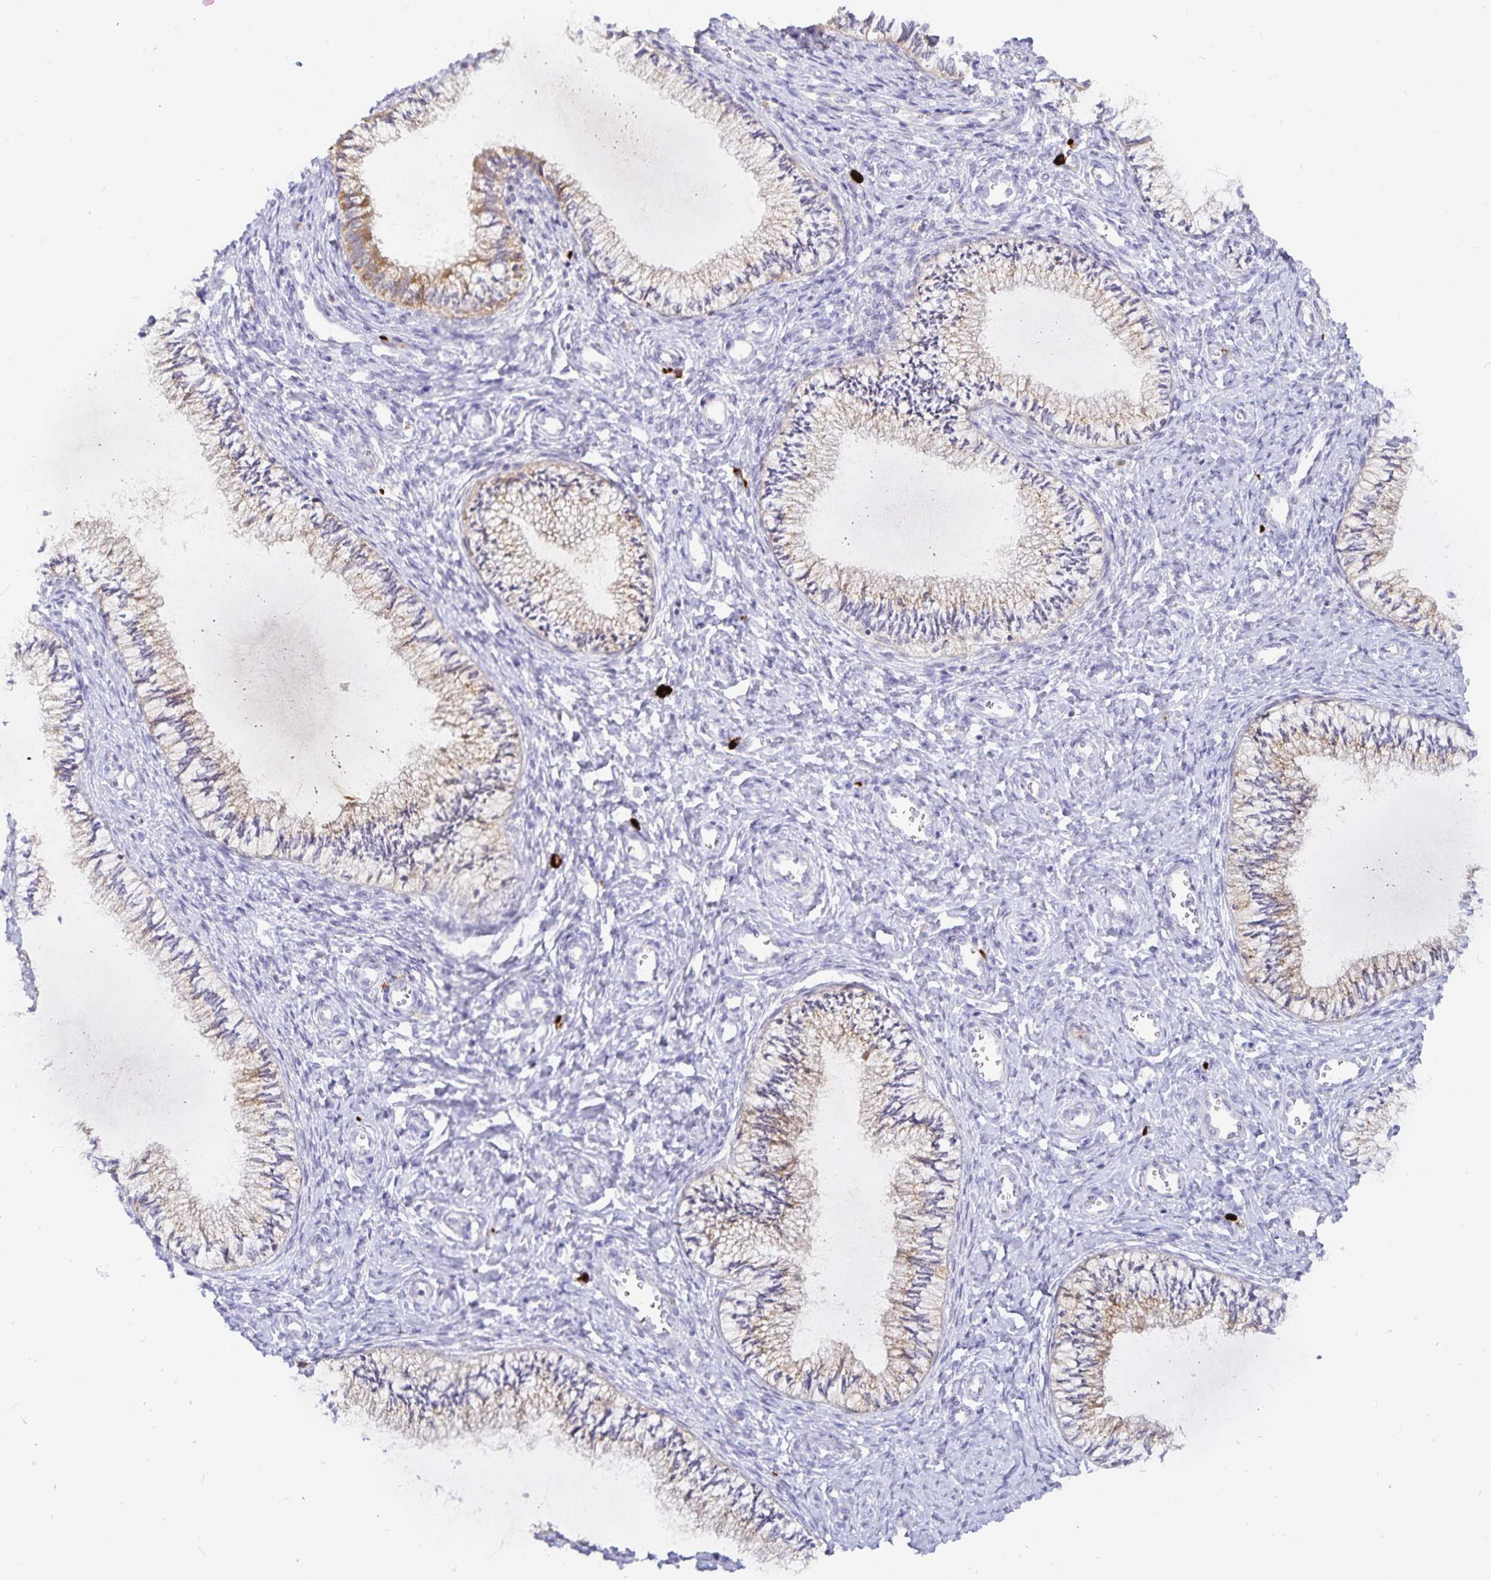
{"staining": {"intensity": "weak", "quantity": "25%-75%", "location": "cytoplasmic/membranous"}, "tissue": "cervix", "cell_type": "Glandular cells", "image_type": "normal", "snomed": [{"axis": "morphology", "description": "Normal tissue, NOS"}, {"axis": "topography", "description": "Cervix"}], "caption": "Human cervix stained with a brown dye reveals weak cytoplasmic/membranous positive positivity in about 25%-75% of glandular cells.", "gene": "PKHD1", "patient": {"sex": "female", "age": 24}}